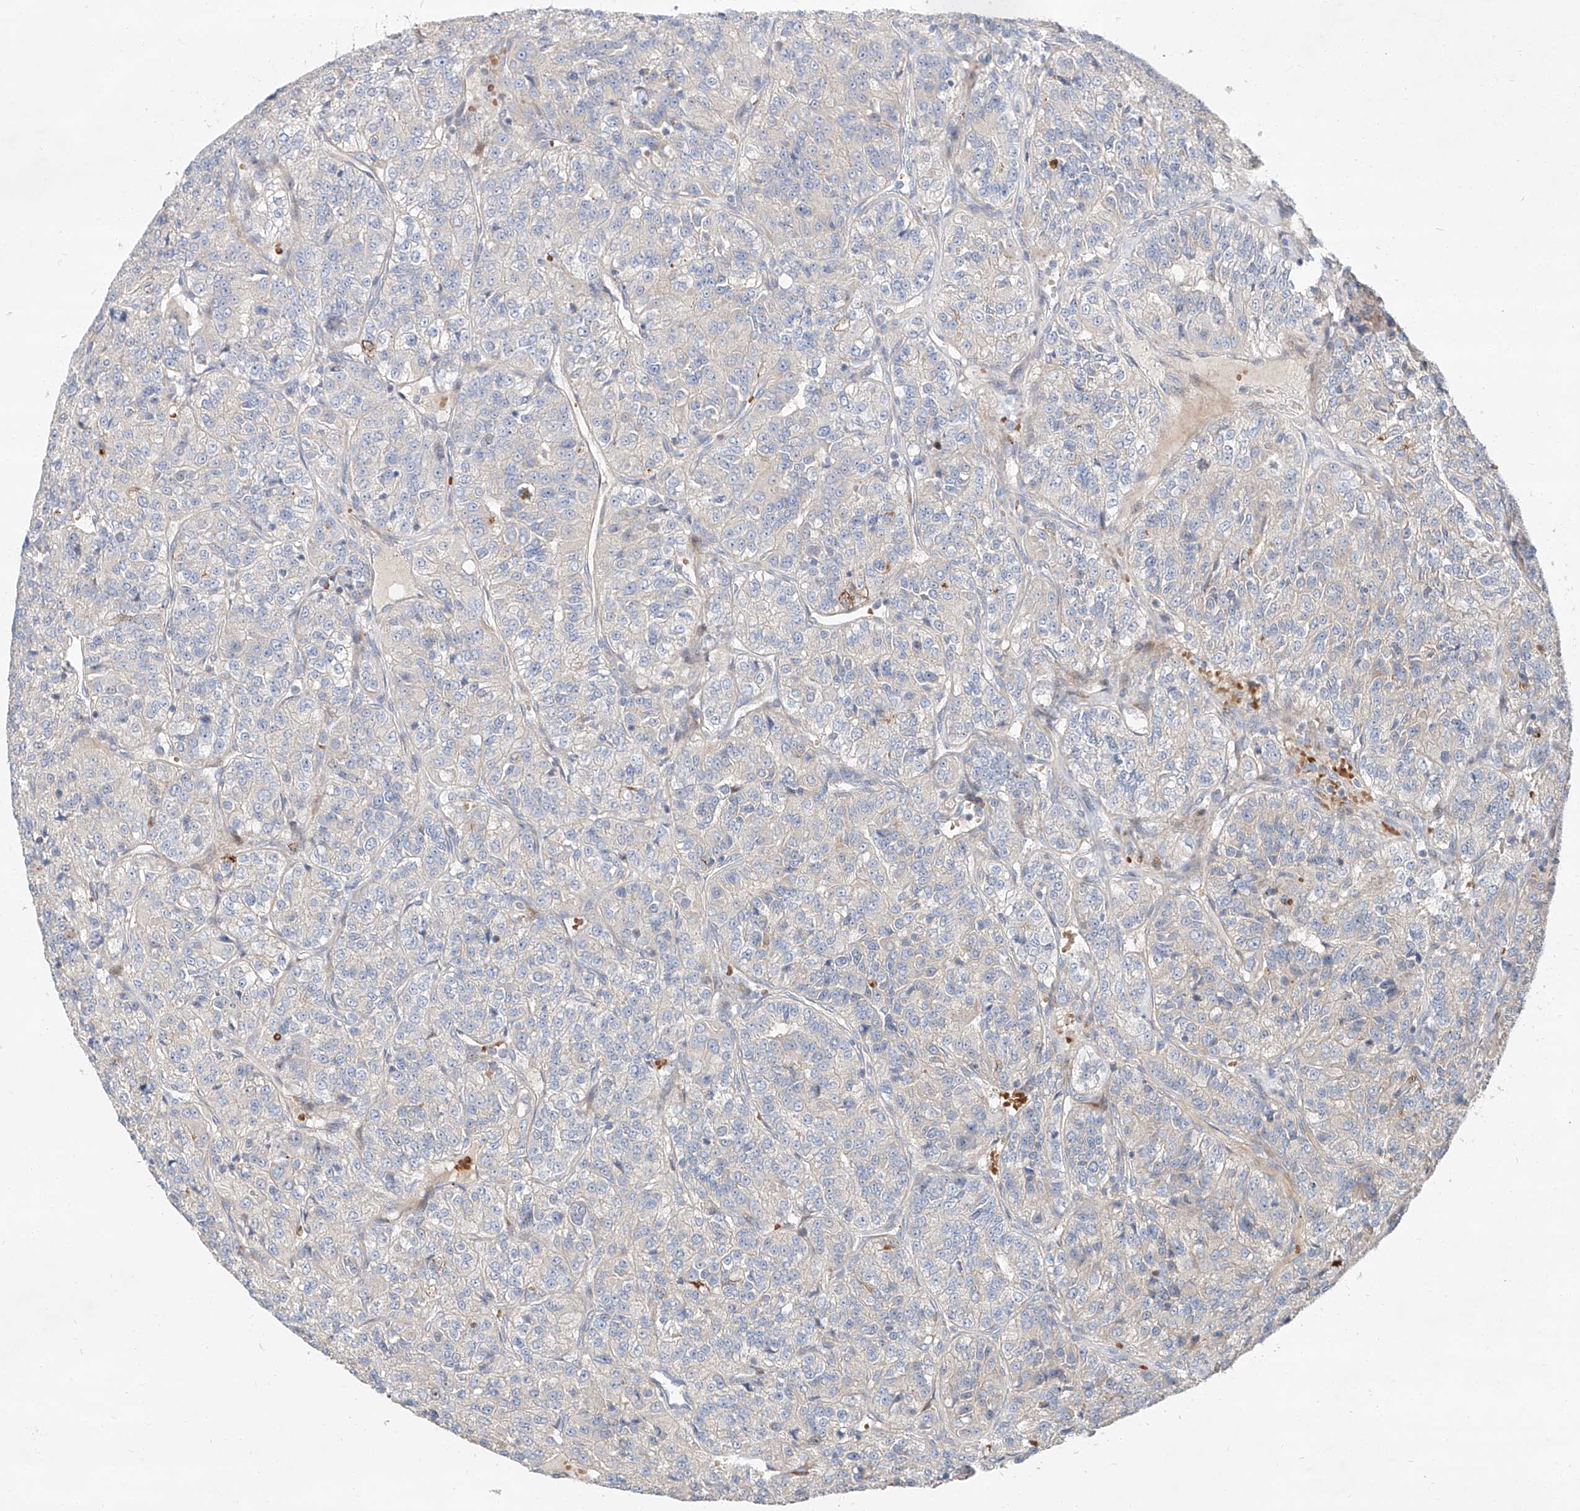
{"staining": {"intensity": "negative", "quantity": "none", "location": "none"}, "tissue": "renal cancer", "cell_type": "Tumor cells", "image_type": "cancer", "snomed": [{"axis": "morphology", "description": "Adenocarcinoma, NOS"}, {"axis": "topography", "description": "Kidney"}], "caption": "DAB immunohistochemical staining of renal adenocarcinoma exhibits no significant expression in tumor cells.", "gene": "USF3", "patient": {"sex": "female", "age": 63}}